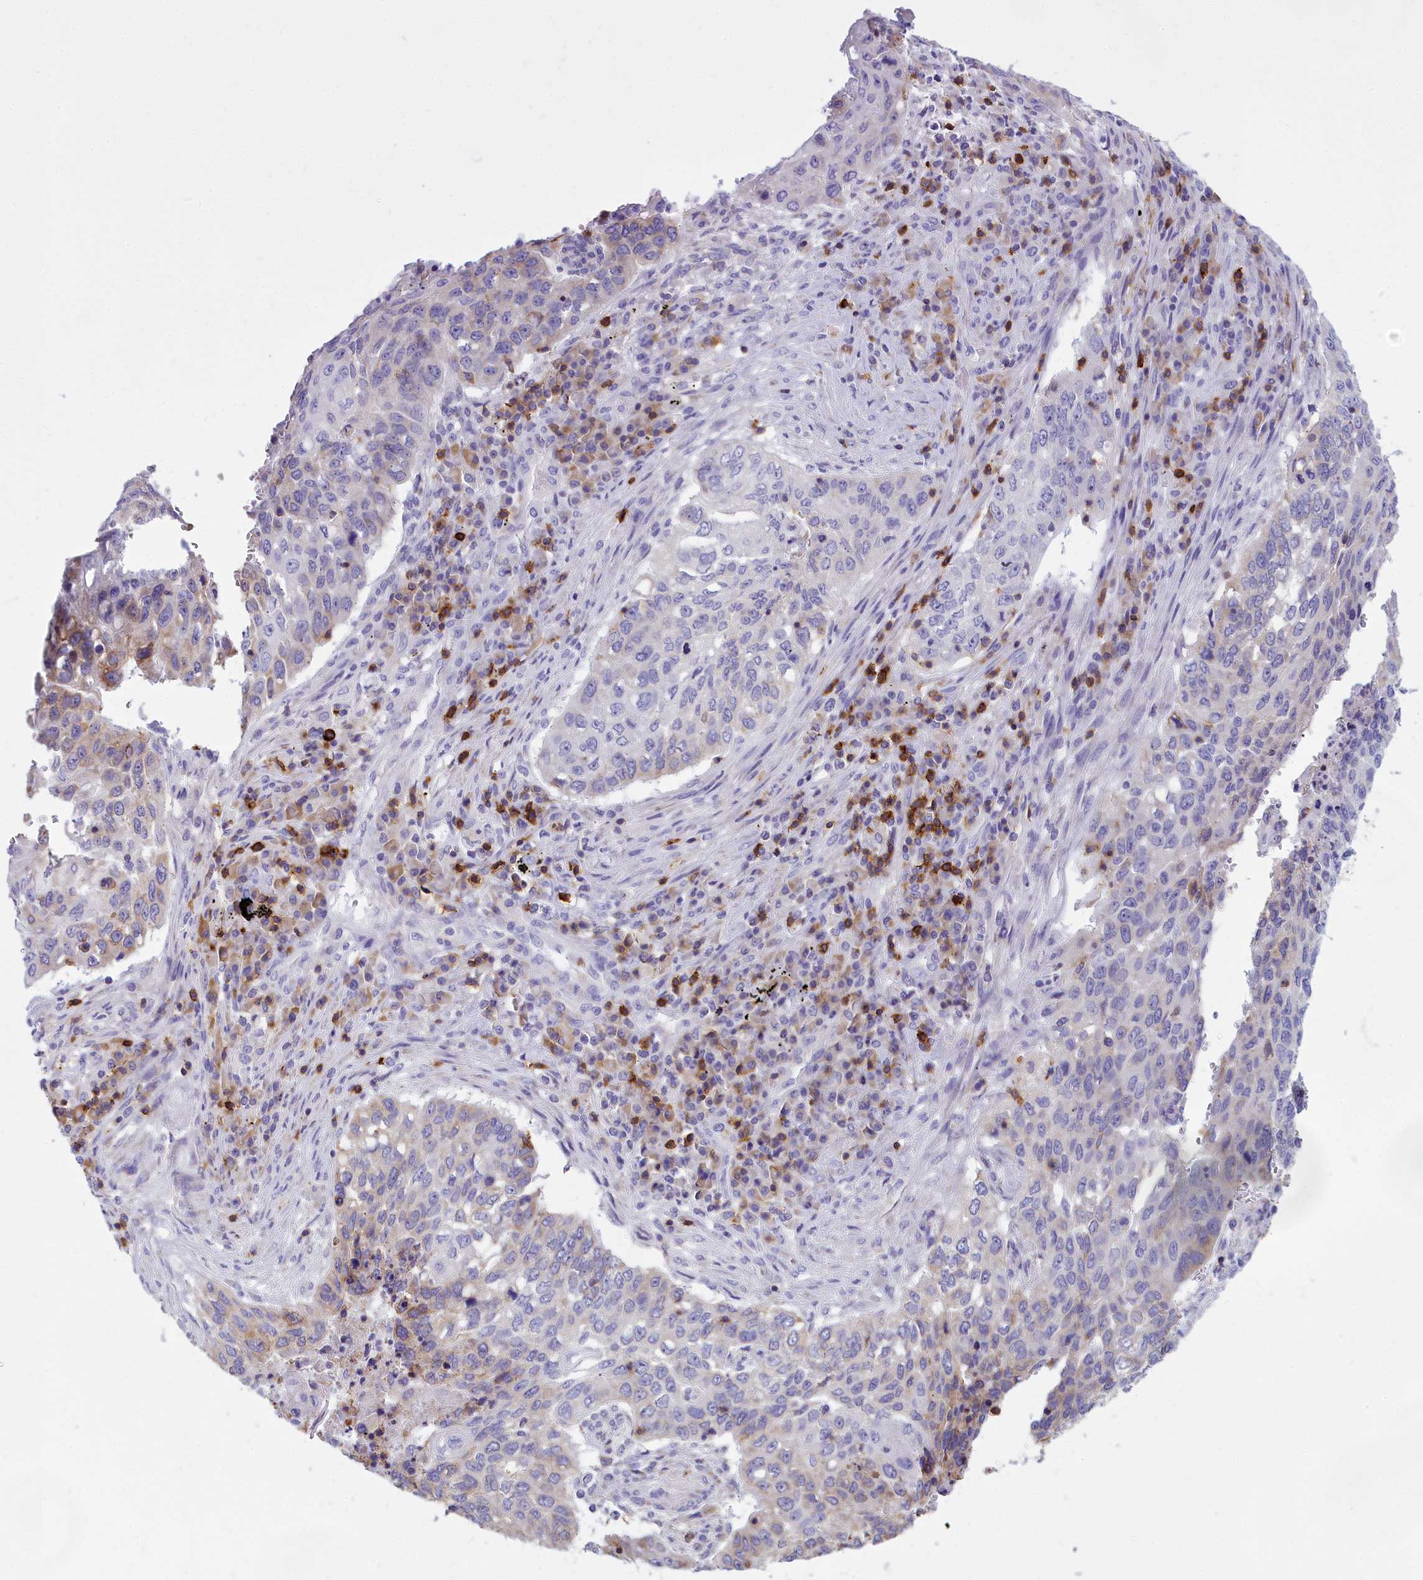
{"staining": {"intensity": "negative", "quantity": "none", "location": "none"}, "tissue": "lung cancer", "cell_type": "Tumor cells", "image_type": "cancer", "snomed": [{"axis": "morphology", "description": "Squamous cell carcinoma, NOS"}, {"axis": "topography", "description": "Lung"}], "caption": "High power microscopy image of an IHC micrograph of squamous cell carcinoma (lung), revealing no significant positivity in tumor cells.", "gene": "CD5", "patient": {"sex": "female", "age": 63}}